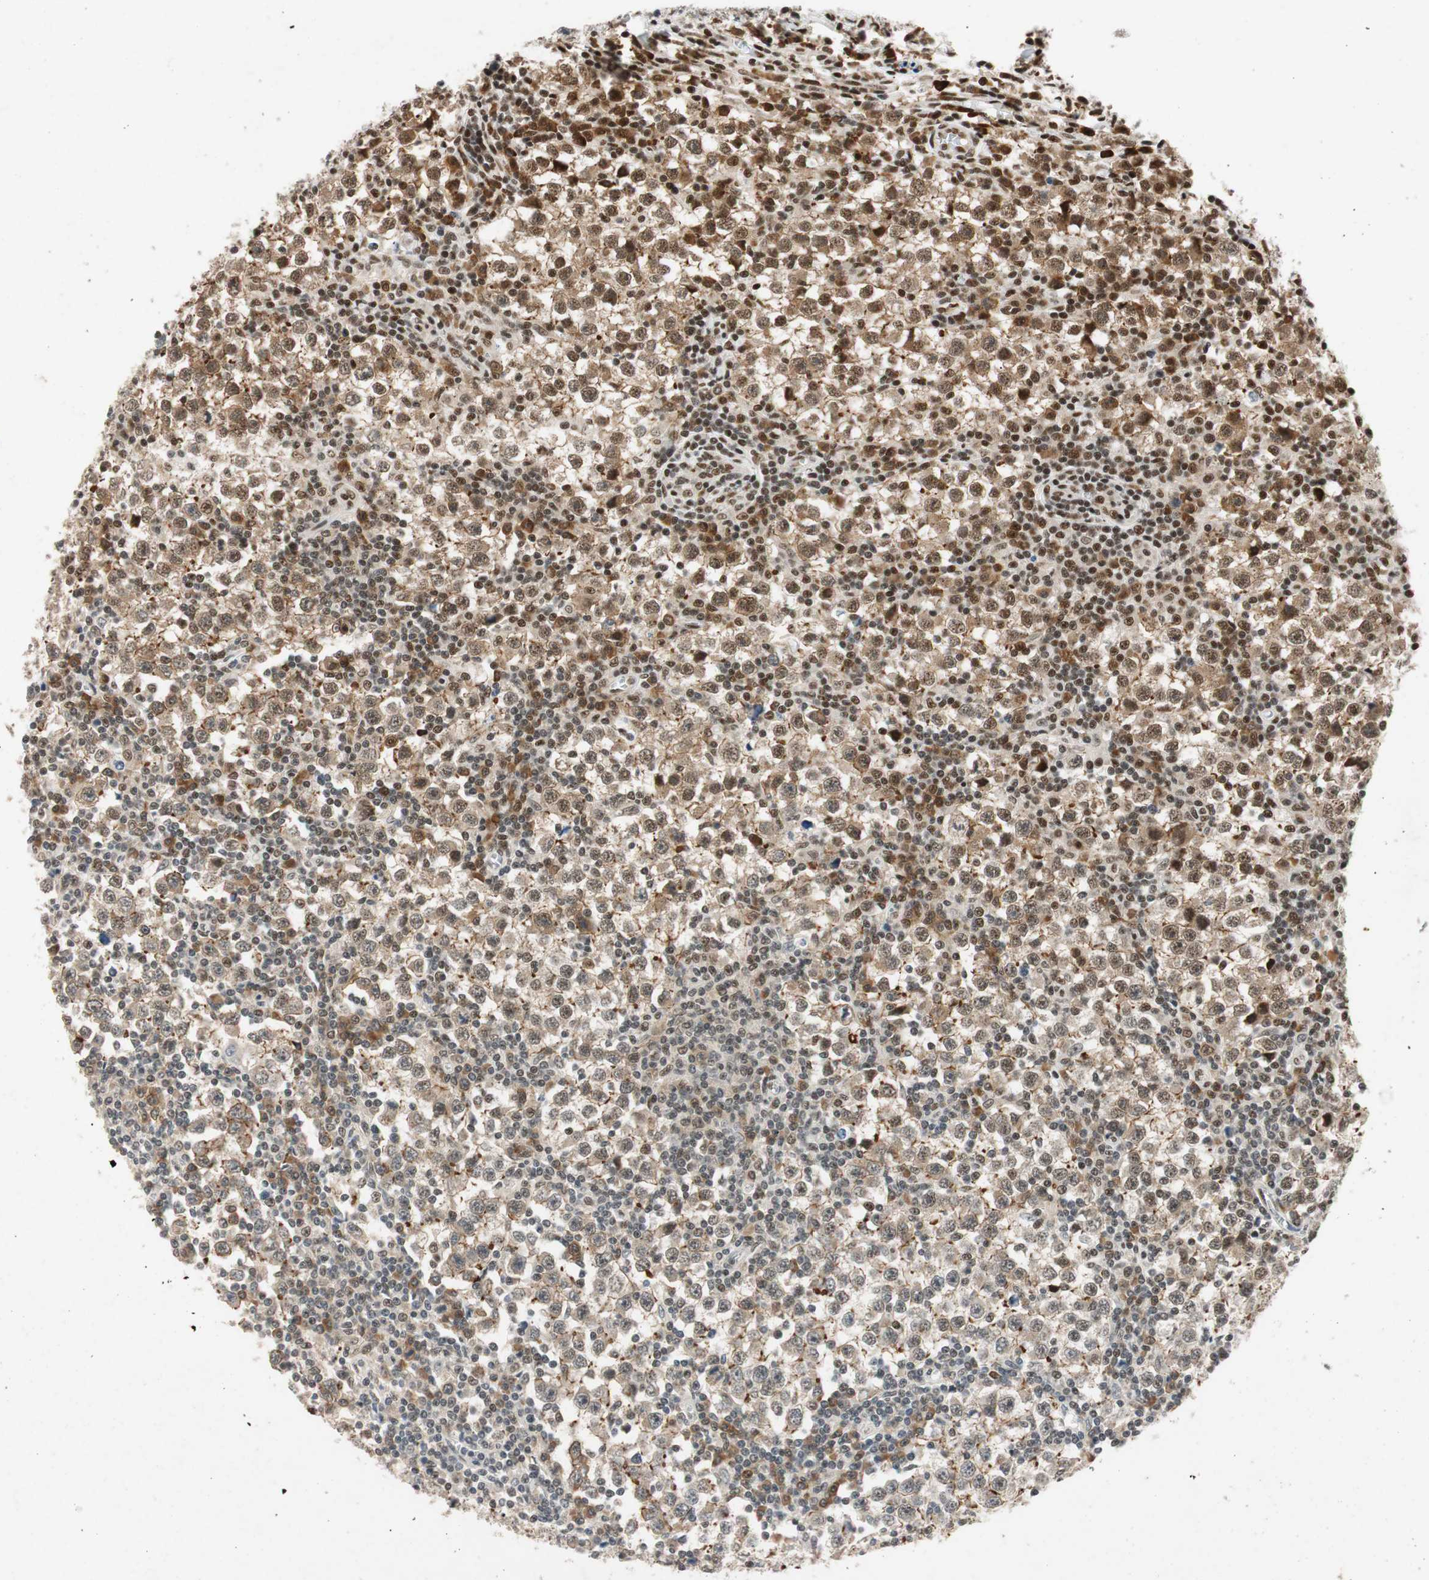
{"staining": {"intensity": "moderate", "quantity": ">75%", "location": "nuclear"}, "tissue": "testis cancer", "cell_type": "Tumor cells", "image_type": "cancer", "snomed": [{"axis": "morphology", "description": "Seminoma, NOS"}, {"axis": "topography", "description": "Testis"}], "caption": "IHC of testis cancer reveals medium levels of moderate nuclear expression in approximately >75% of tumor cells. (DAB (3,3'-diaminobenzidine) IHC with brightfield microscopy, high magnification).", "gene": "NCBP3", "patient": {"sex": "male", "age": 65}}